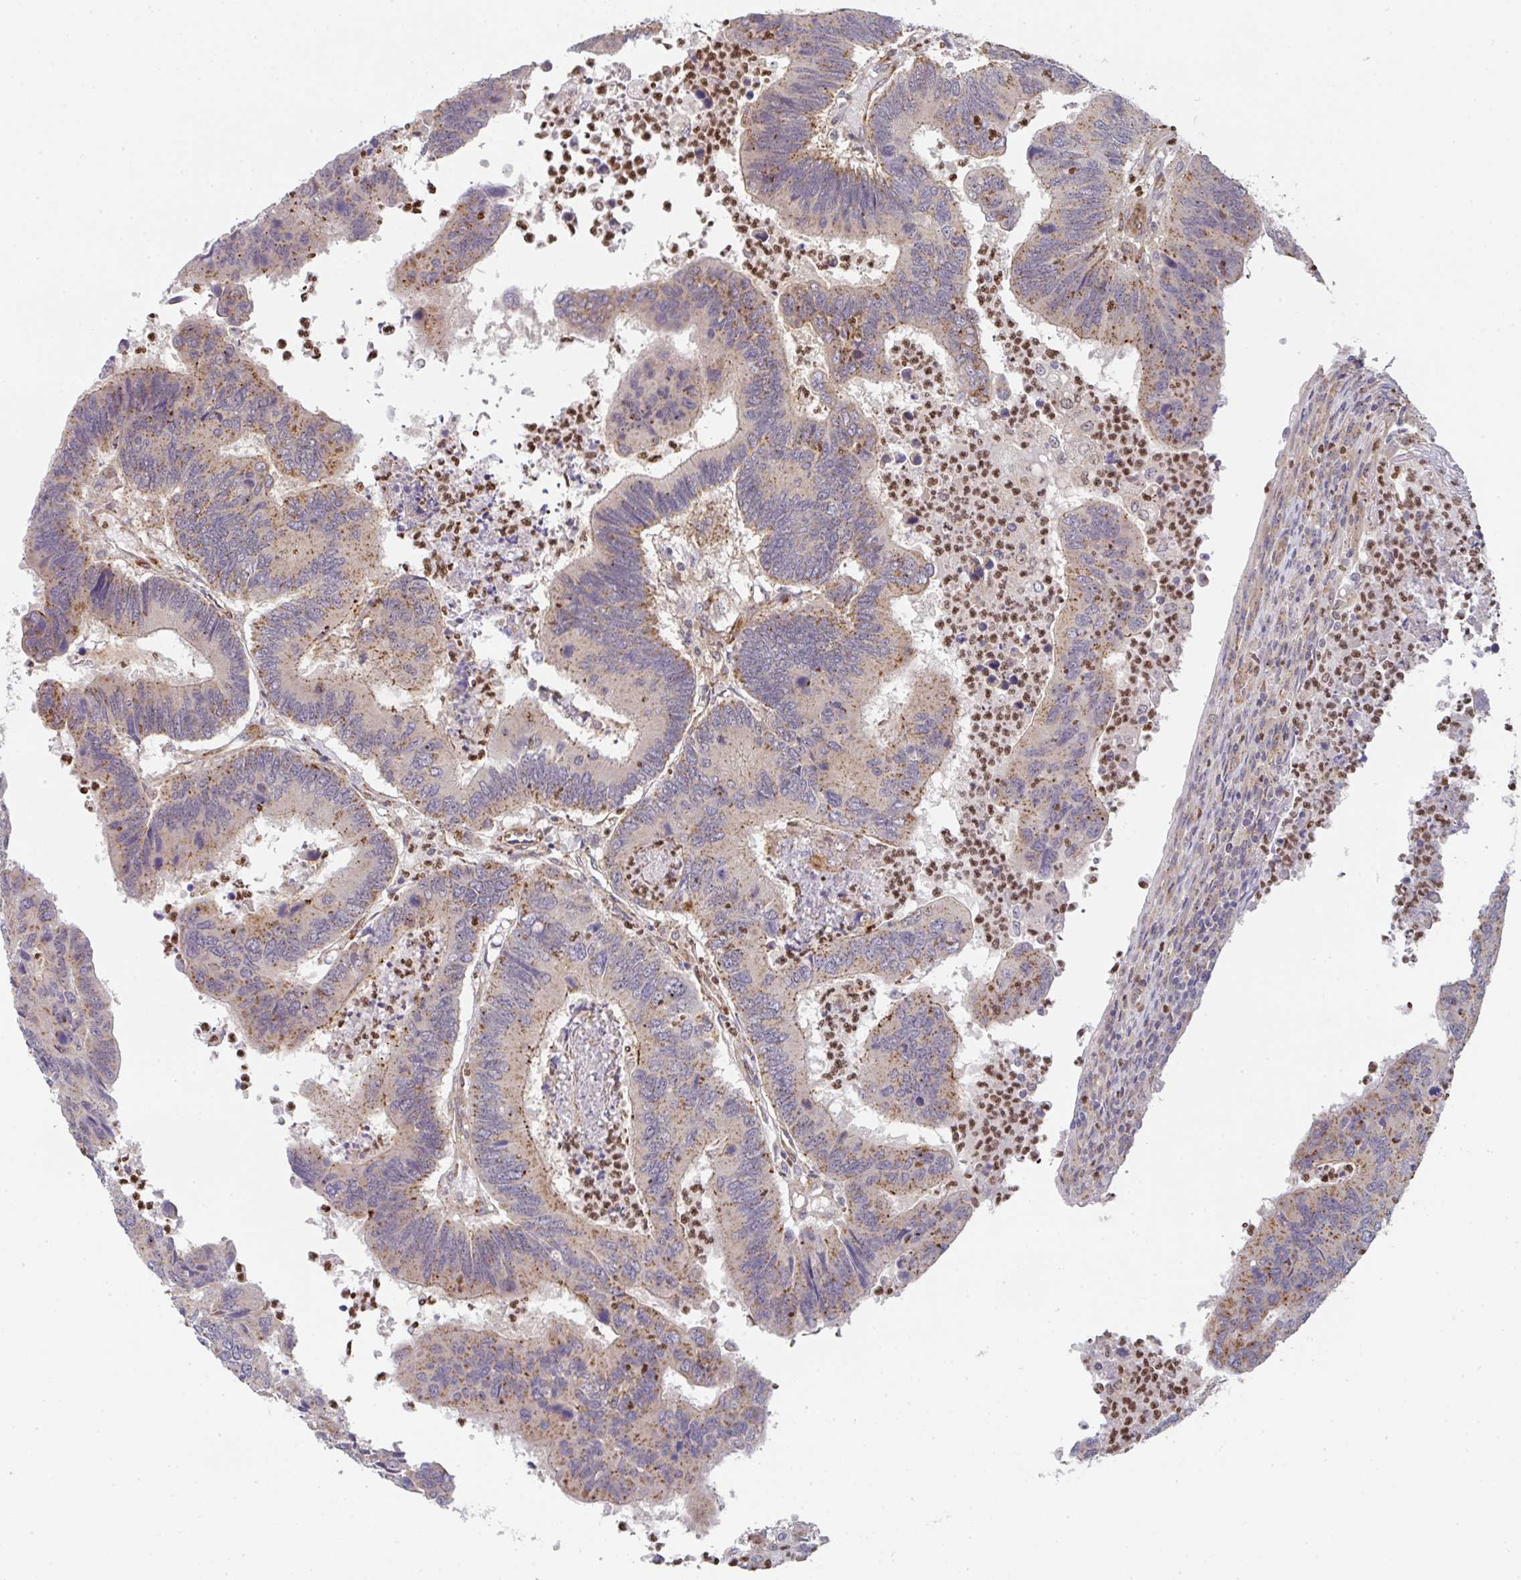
{"staining": {"intensity": "weak", "quantity": "25%-75%", "location": "cytoplasmic/membranous"}, "tissue": "colorectal cancer", "cell_type": "Tumor cells", "image_type": "cancer", "snomed": [{"axis": "morphology", "description": "Adenocarcinoma, NOS"}, {"axis": "topography", "description": "Colon"}], "caption": "A photomicrograph of human colorectal cancer (adenocarcinoma) stained for a protein exhibits weak cytoplasmic/membranous brown staining in tumor cells.", "gene": "SIMC1", "patient": {"sex": "female", "age": 67}}